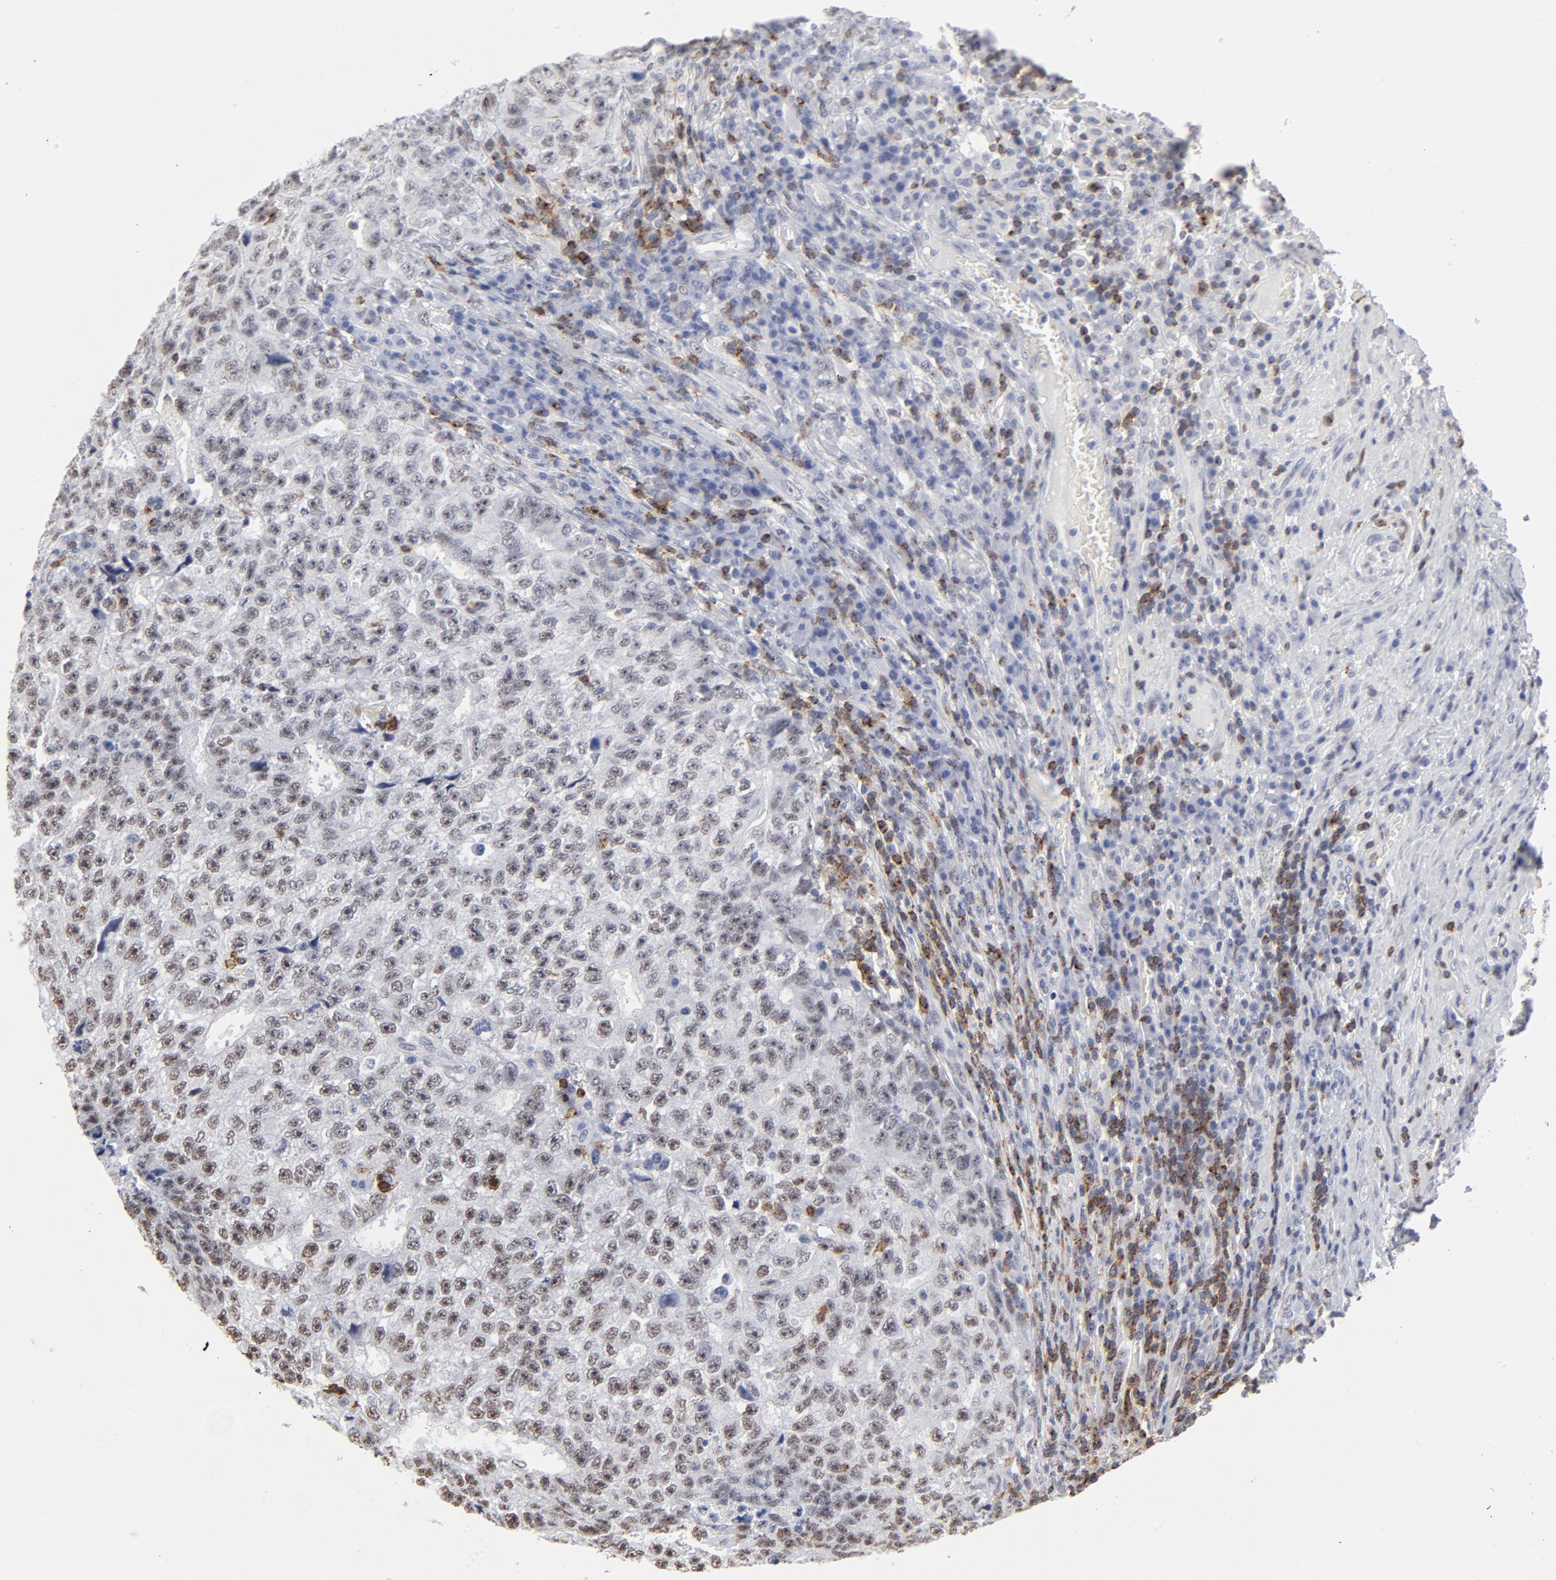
{"staining": {"intensity": "weak", "quantity": ">75%", "location": "nuclear"}, "tissue": "testis cancer", "cell_type": "Tumor cells", "image_type": "cancer", "snomed": [{"axis": "morphology", "description": "Necrosis, NOS"}, {"axis": "morphology", "description": "Carcinoma, Embryonal, NOS"}, {"axis": "topography", "description": "Testis"}], "caption": "Protein expression by immunohistochemistry displays weak nuclear staining in approximately >75% of tumor cells in testis cancer (embryonal carcinoma).", "gene": "CD2", "patient": {"sex": "male", "age": 19}}